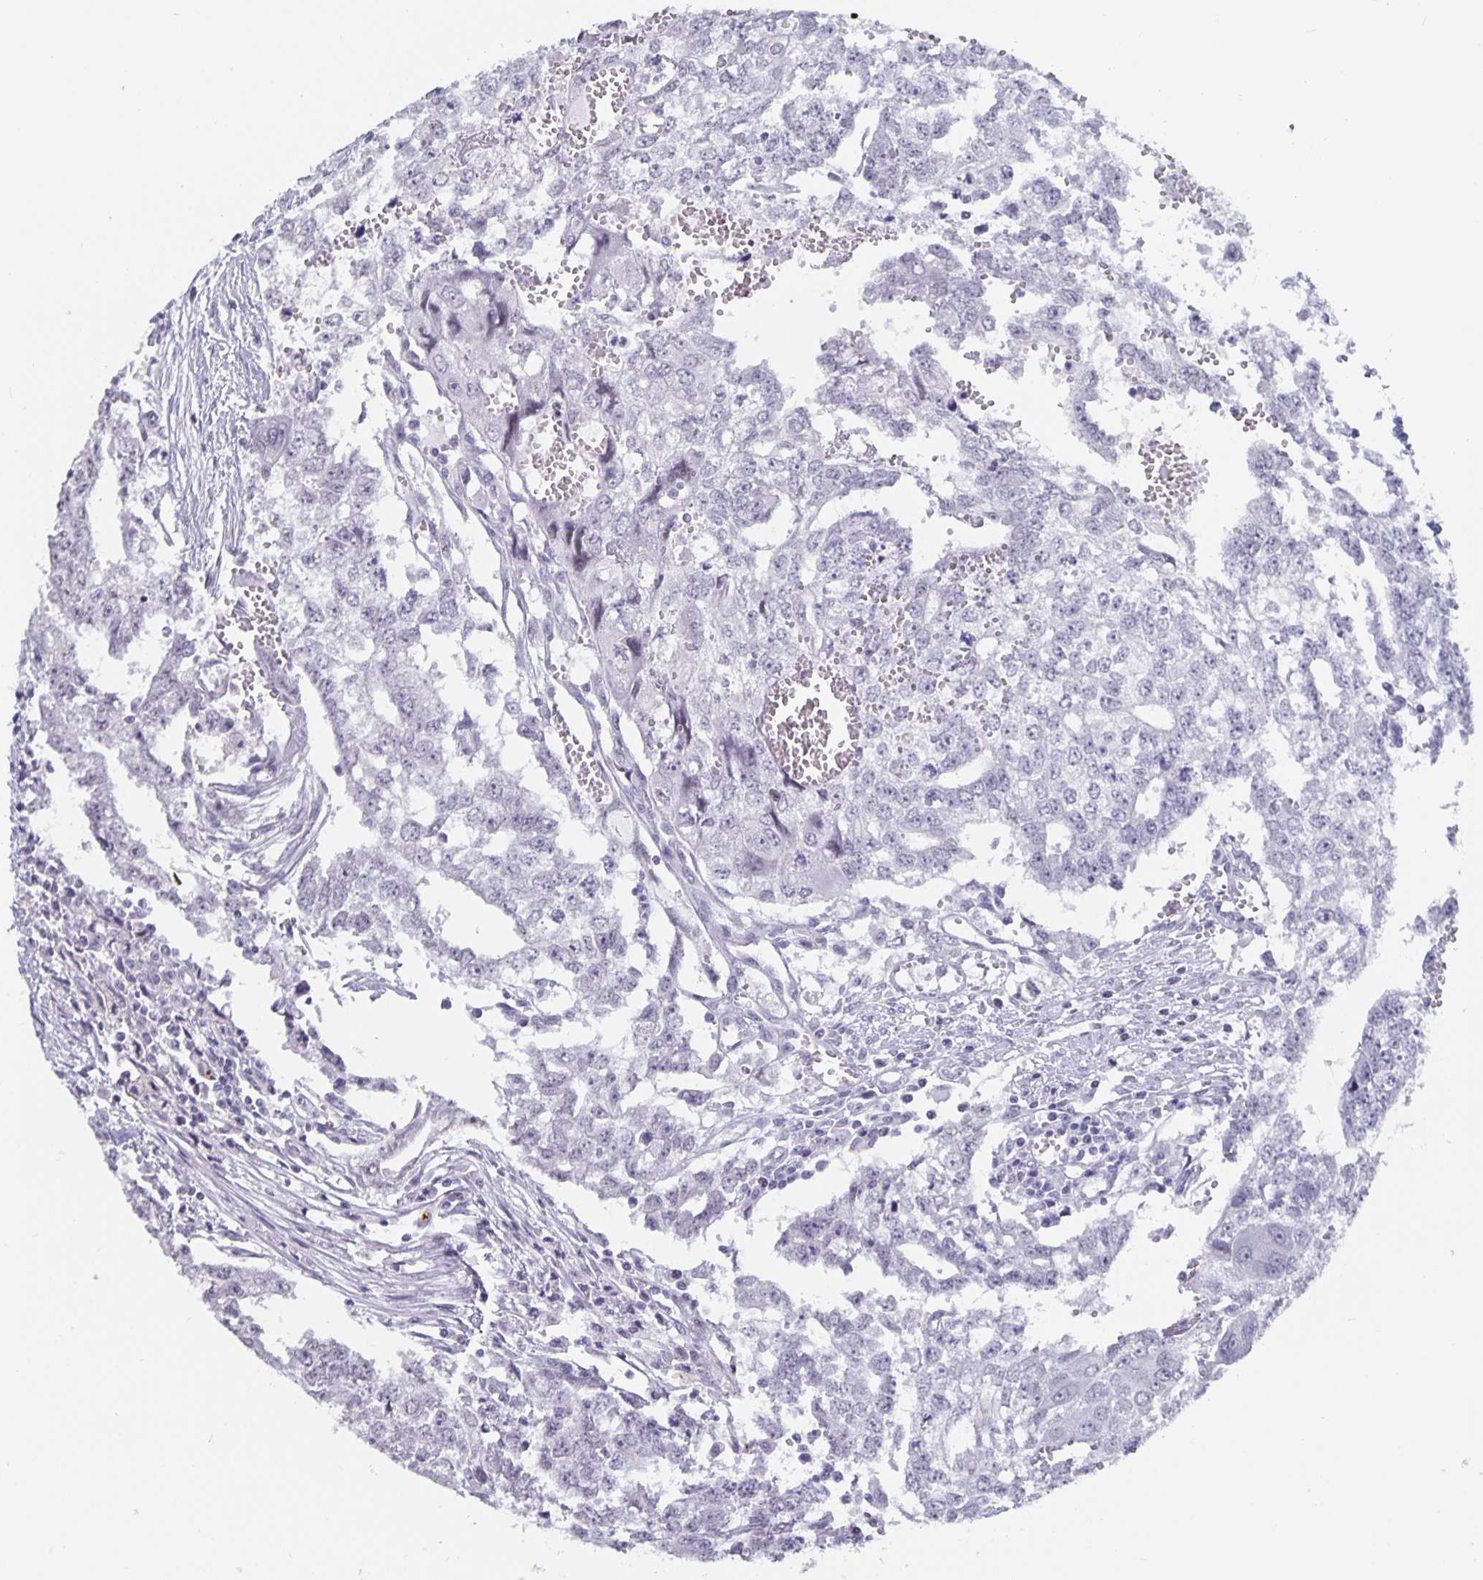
{"staining": {"intensity": "negative", "quantity": "none", "location": "none"}, "tissue": "testis cancer", "cell_type": "Tumor cells", "image_type": "cancer", "snomed": [{"axis": "morphology", "description": "Carcinoma, Embryonal, NOS"}, {"axis": "morphology", "description": "Teratoma, malignant, NOS"}, {"axis": "topography", "description": "Testis"}], "caption": "This is an IHC photomicrograph of human malignant teratoma (testis). There is no positivity in tumor cells.", "gene": "OLIG2", "patient": {"sex": "male", "age": 24}}